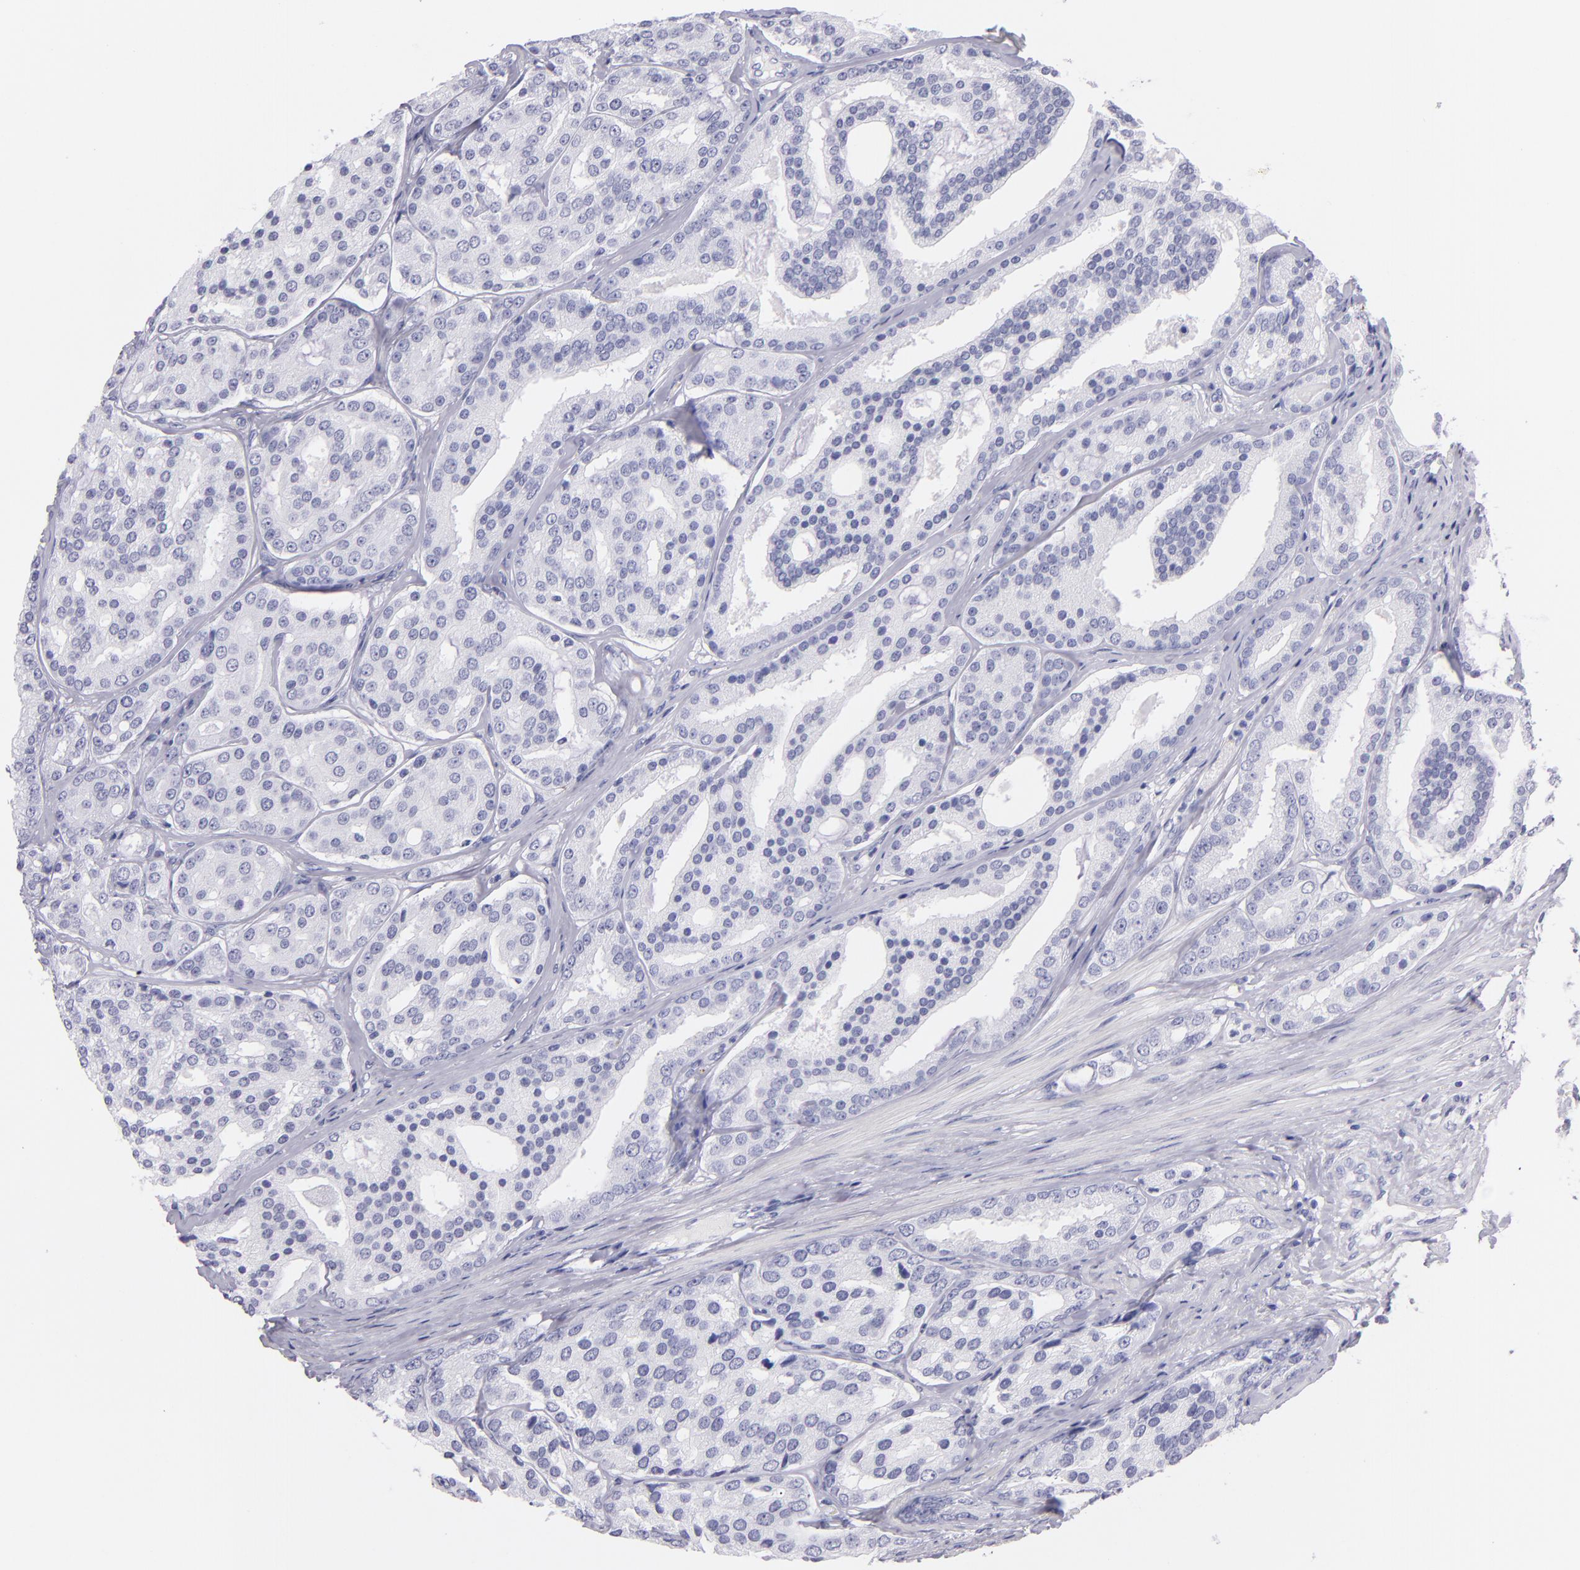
{"staining": {"intensity": "negative", "quantity": "none", "location": "none"}, "tissue": "prostate cancer", "cell_type": "Tumor cells", "image_type": "cancer", "snomed": [{"axis": "morphology", "description": "Adenocarcinoma, High grade"}, {"axis": "topography", "description": "Prostate"}], "caption": "A photomicrograph of human high-grade adenocarcinoma (prostate) is negative for staining in tumor cells.", "gene": "PRF1", "patient": {"sex": "male", "age": 64}}